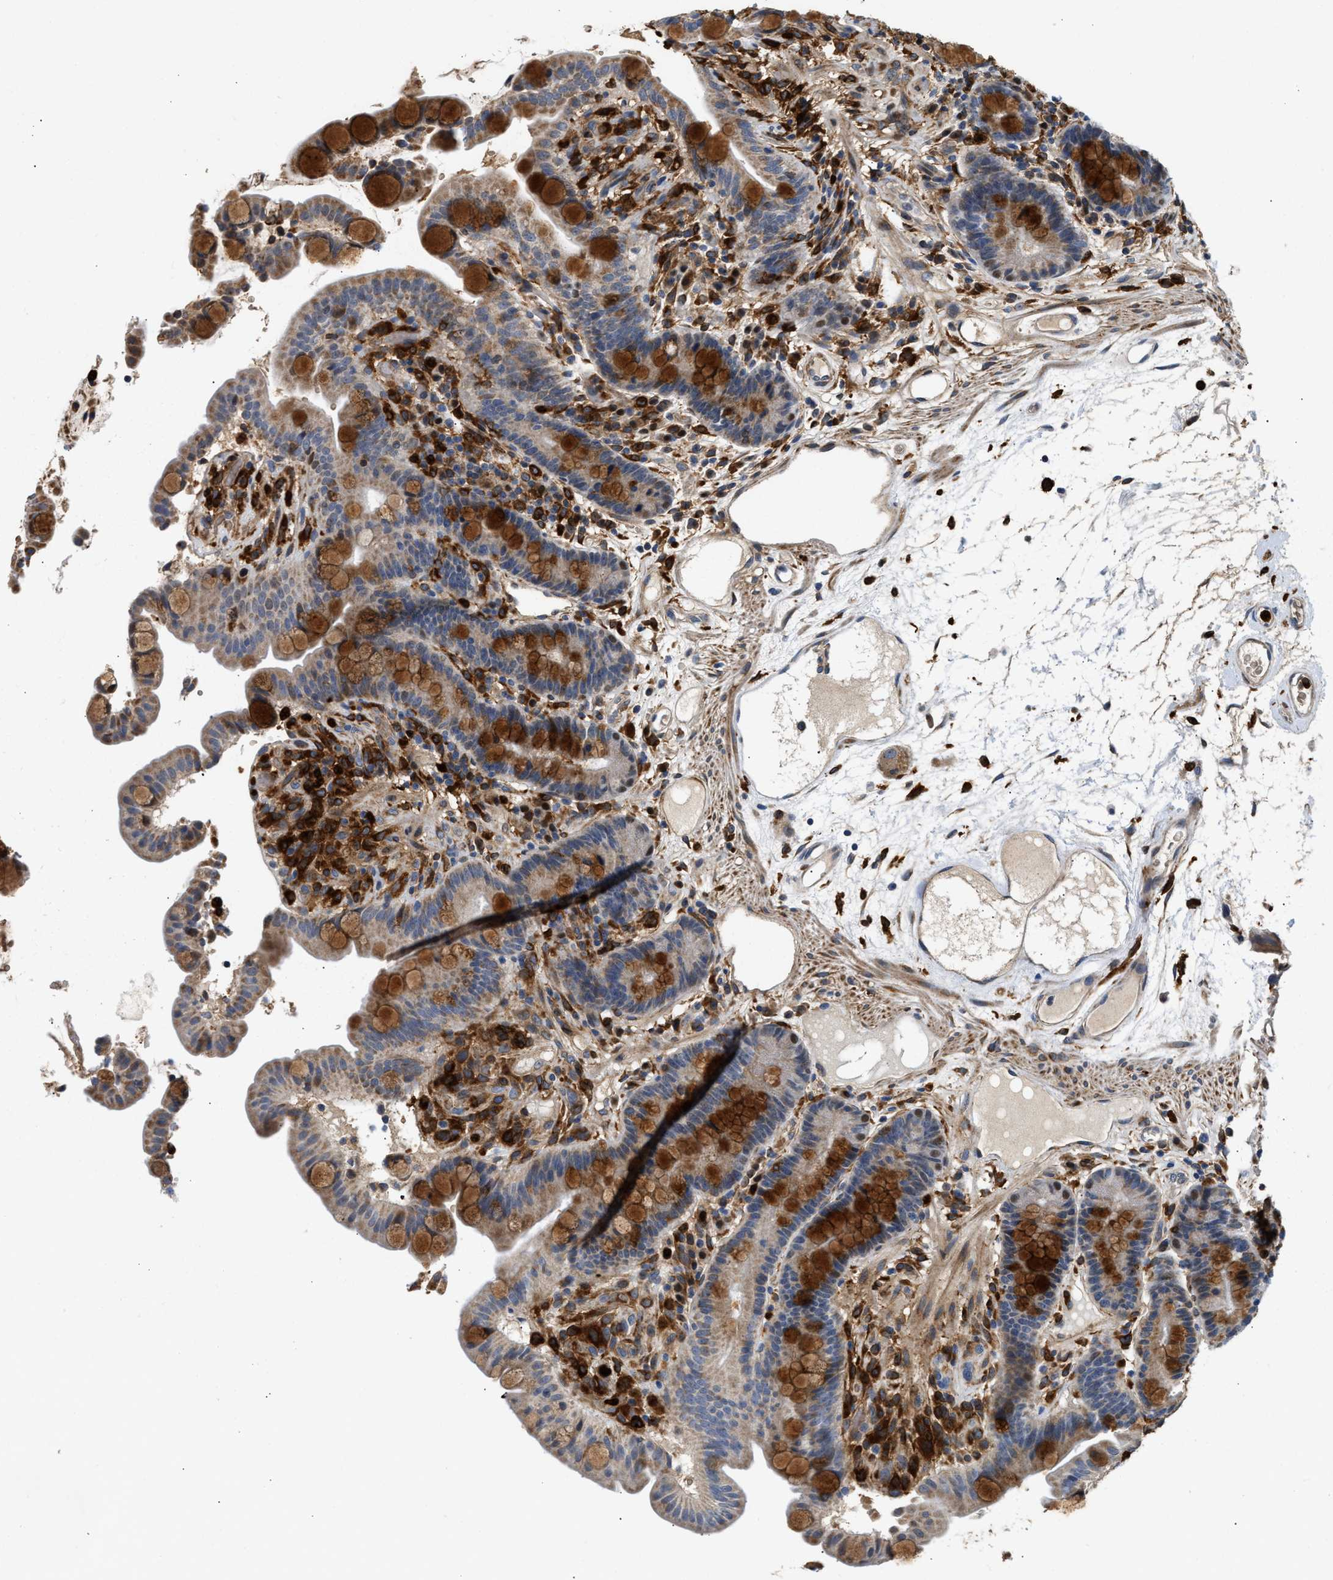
{"staining": {"intensity": "weak", "quantity": ">75%", "location": "cytoplasmic/membranous"}, "tissue": "colon", "cell_type": "Endothelial cells", "image_type": "normal", "snomed": [{"axis": "morphology", "description": "Normal tissue, NOS"}, {"axis": "topography", "description": "Colon"}], "caption": "The photomicrograph reveals staining of benign colon, revealing weak cytoplasmic/membranous protein expression (brown color) within endothelial cells. (IHC, brightfield microscopy, high magnification).", "gene": "RAB31", "patient": {"sex": "male", "age": 73}}